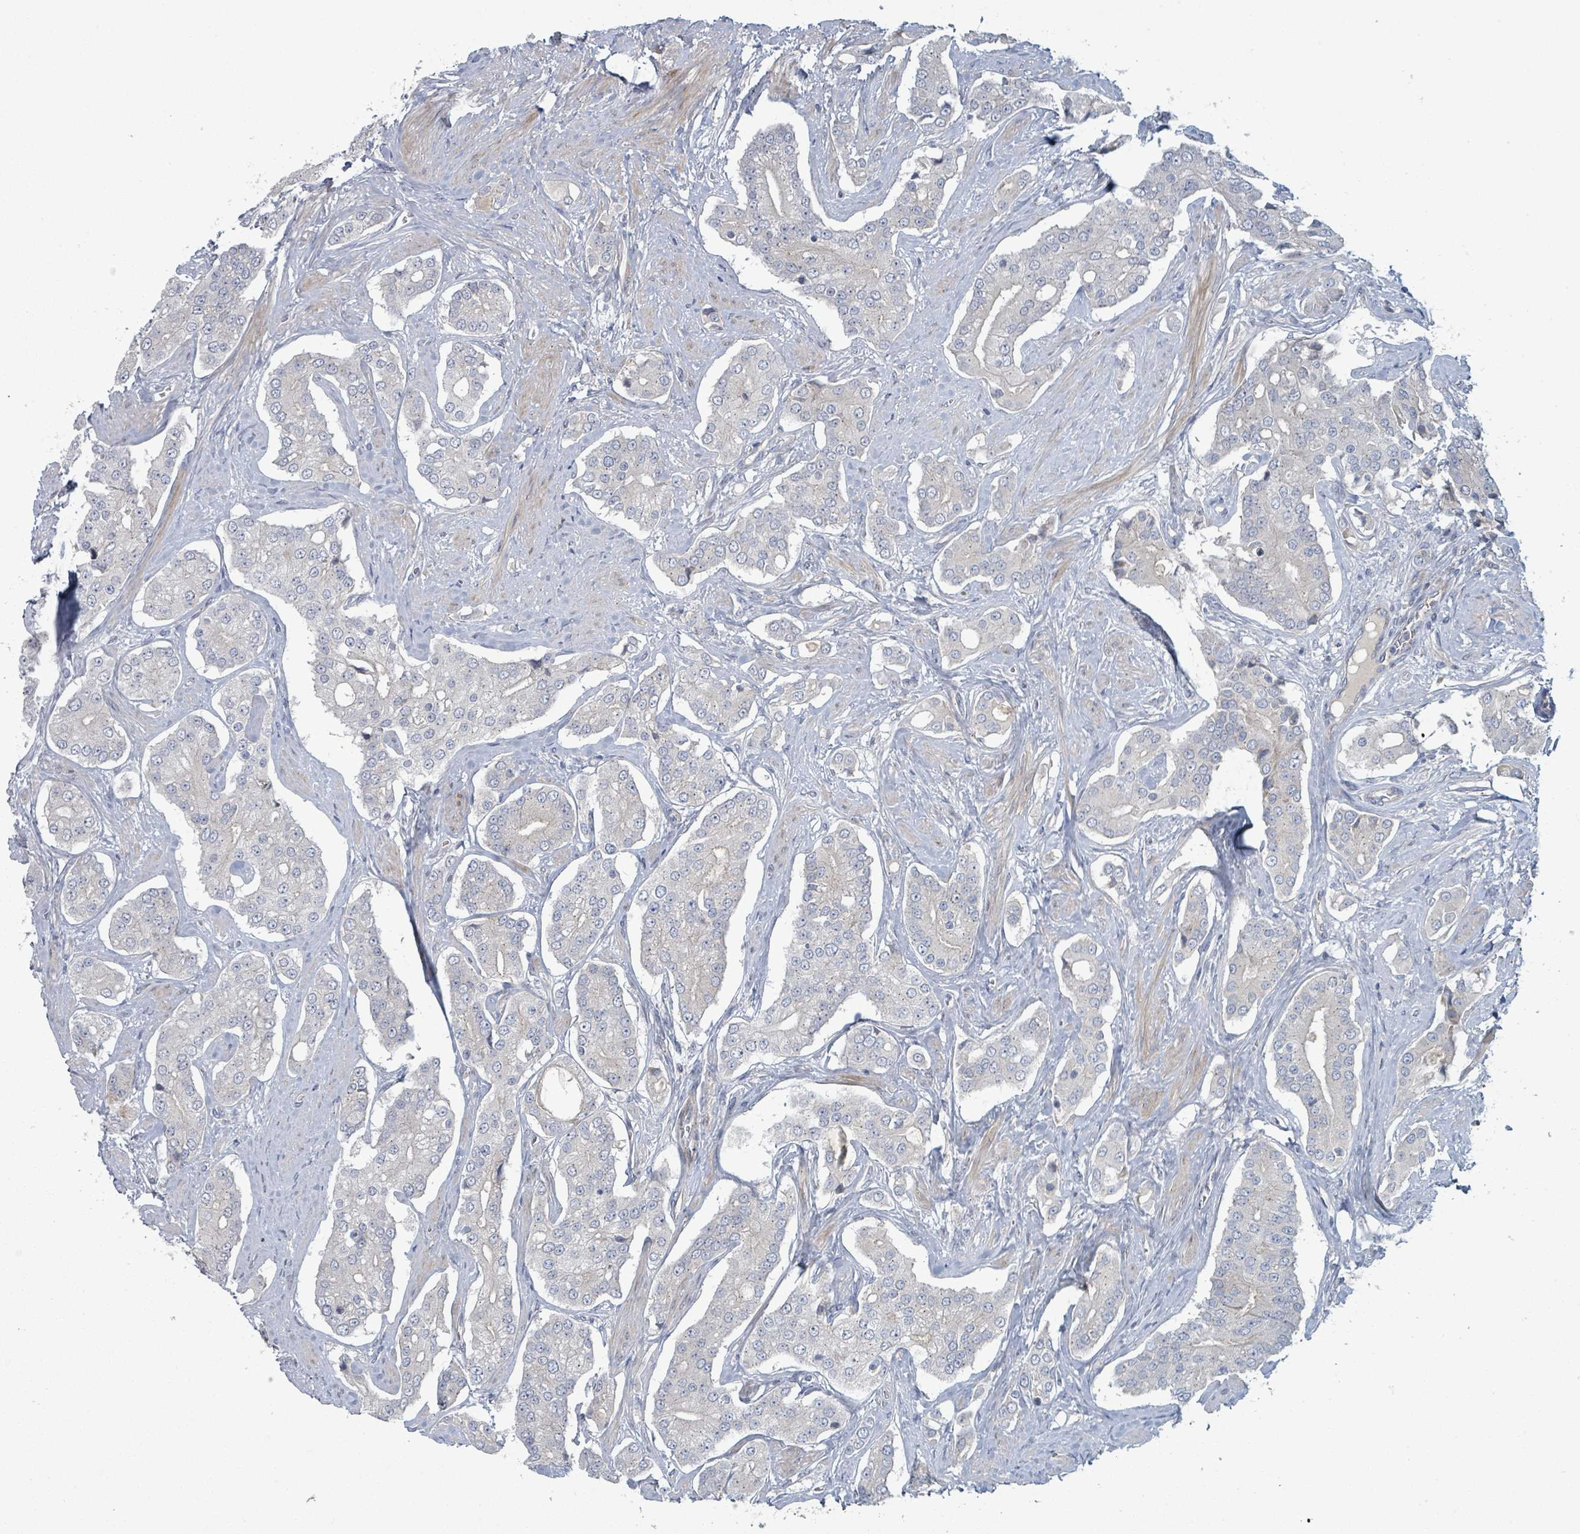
{"staining": {"intensity": "negative", "quantity": "none", "location": "none"}, "tissue": "prostate cancer", "cell_type": "Tumor cells", "image_type": "cancer", "snomed": [{"axis": "morphology", "description": "Adenocarcinoma, High grade"}, {"axis": "topography", "description": "Prostate"}], "caption": "The image demonstrates no significant staining in tumor cells of prostate cancer (high-grade adenocarcinoma).", "gene": "COL5A3", "patient": {"sex": "male", "age": 71}}